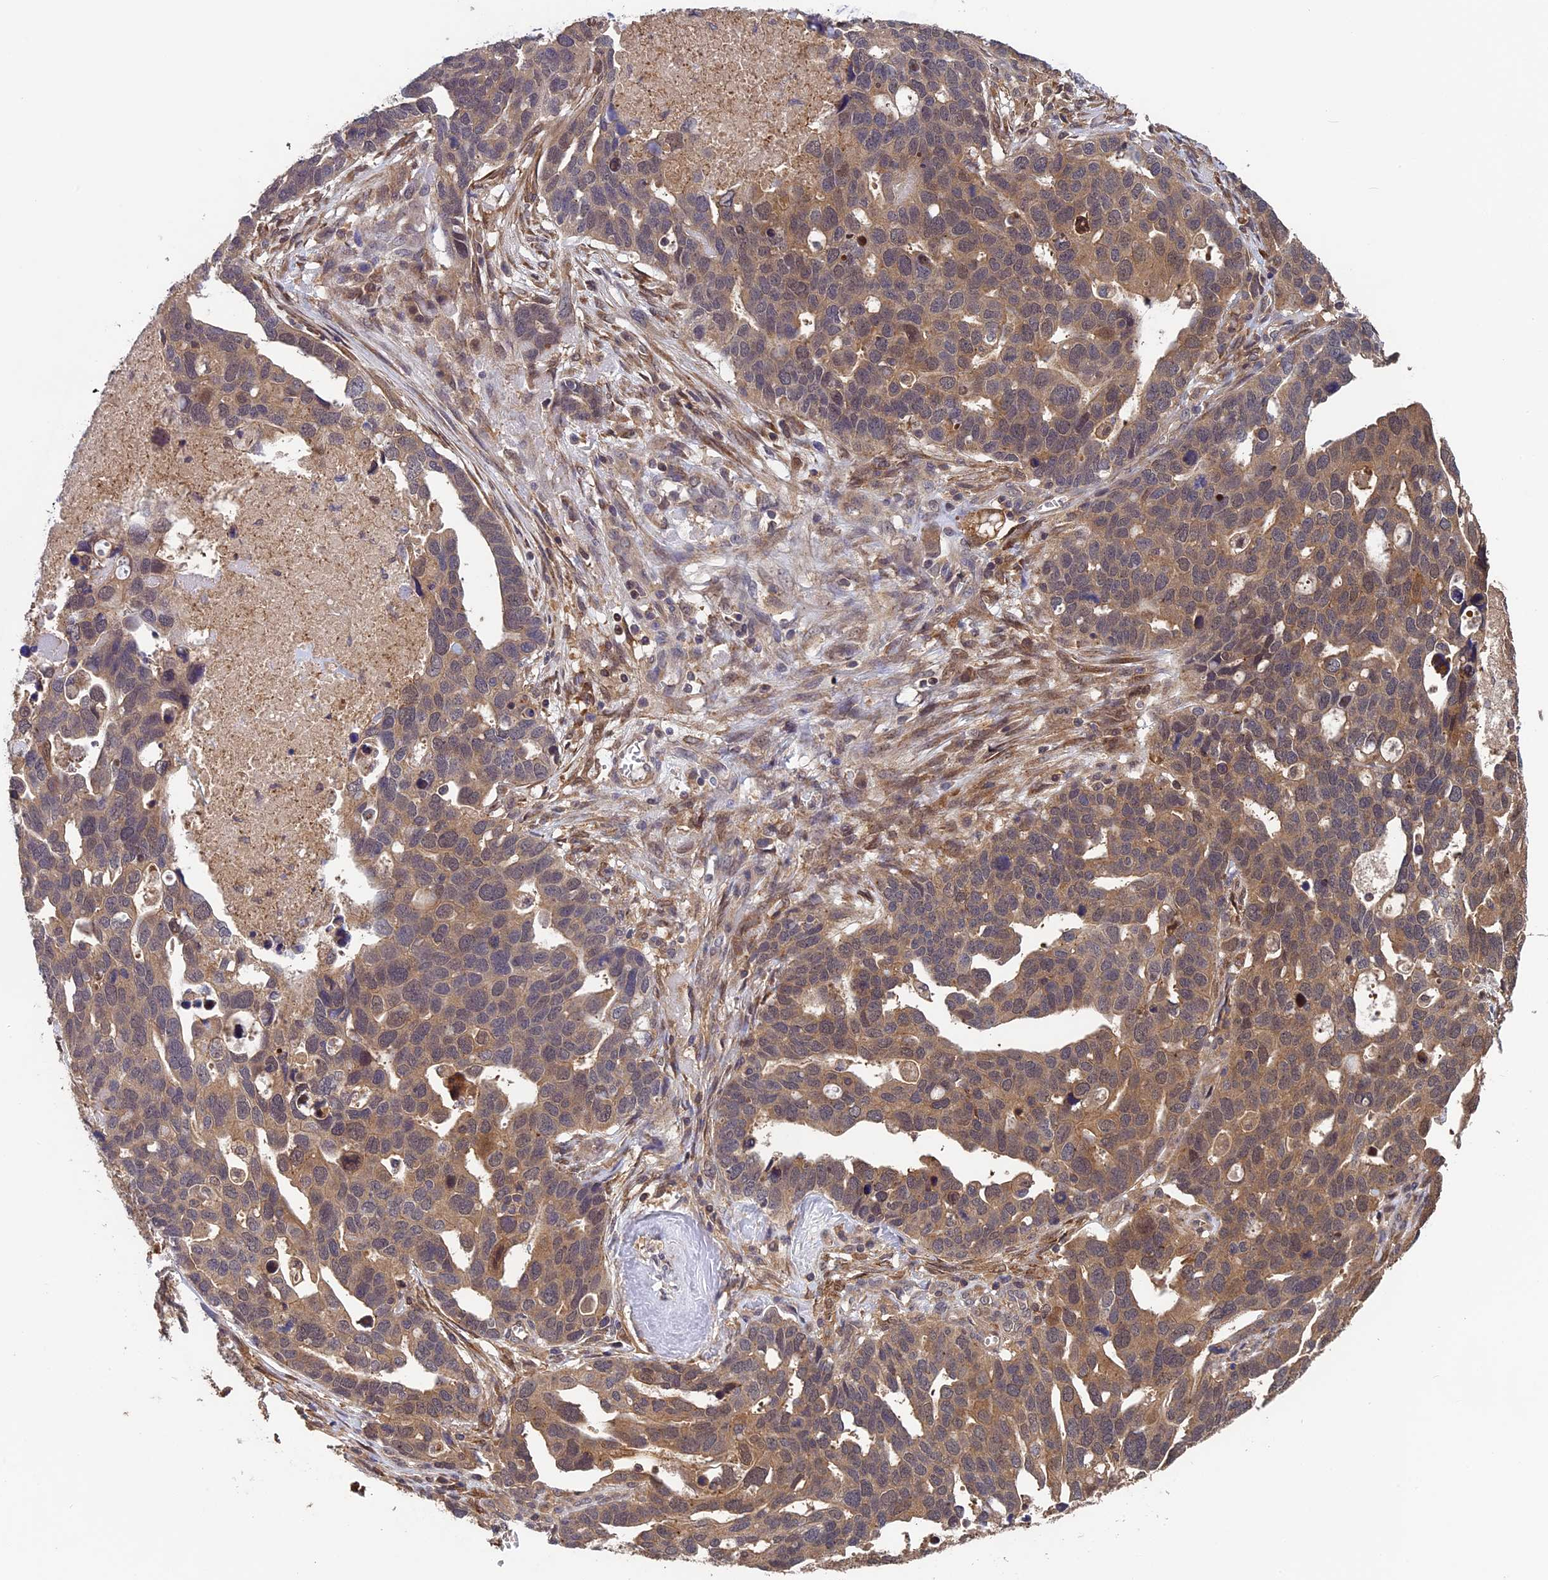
{"staining": {"intensity": "moderate", "quantity": ">75%", "location": "cytoplasmic/membranous"}, "tissue": "ovarian cancer", "cell_type": "Tumor cells", "image_type": "cancer", "snomed": [{"axis": "morphology", "description": "Cystadenocarcinoma, serous, NOS"}, {"axis": "topography", "description": "Ovary"}], "caption": "This histopathology image displays immunohistochemistry staining of ovarian cancer (serous cystadenocarcinoma), with medium moderate cytoplasmic/membranous staining in approximately >75% of tumor cells.", "gene": "LCMT1", "patient": {"sex": "female", "age": 54}}